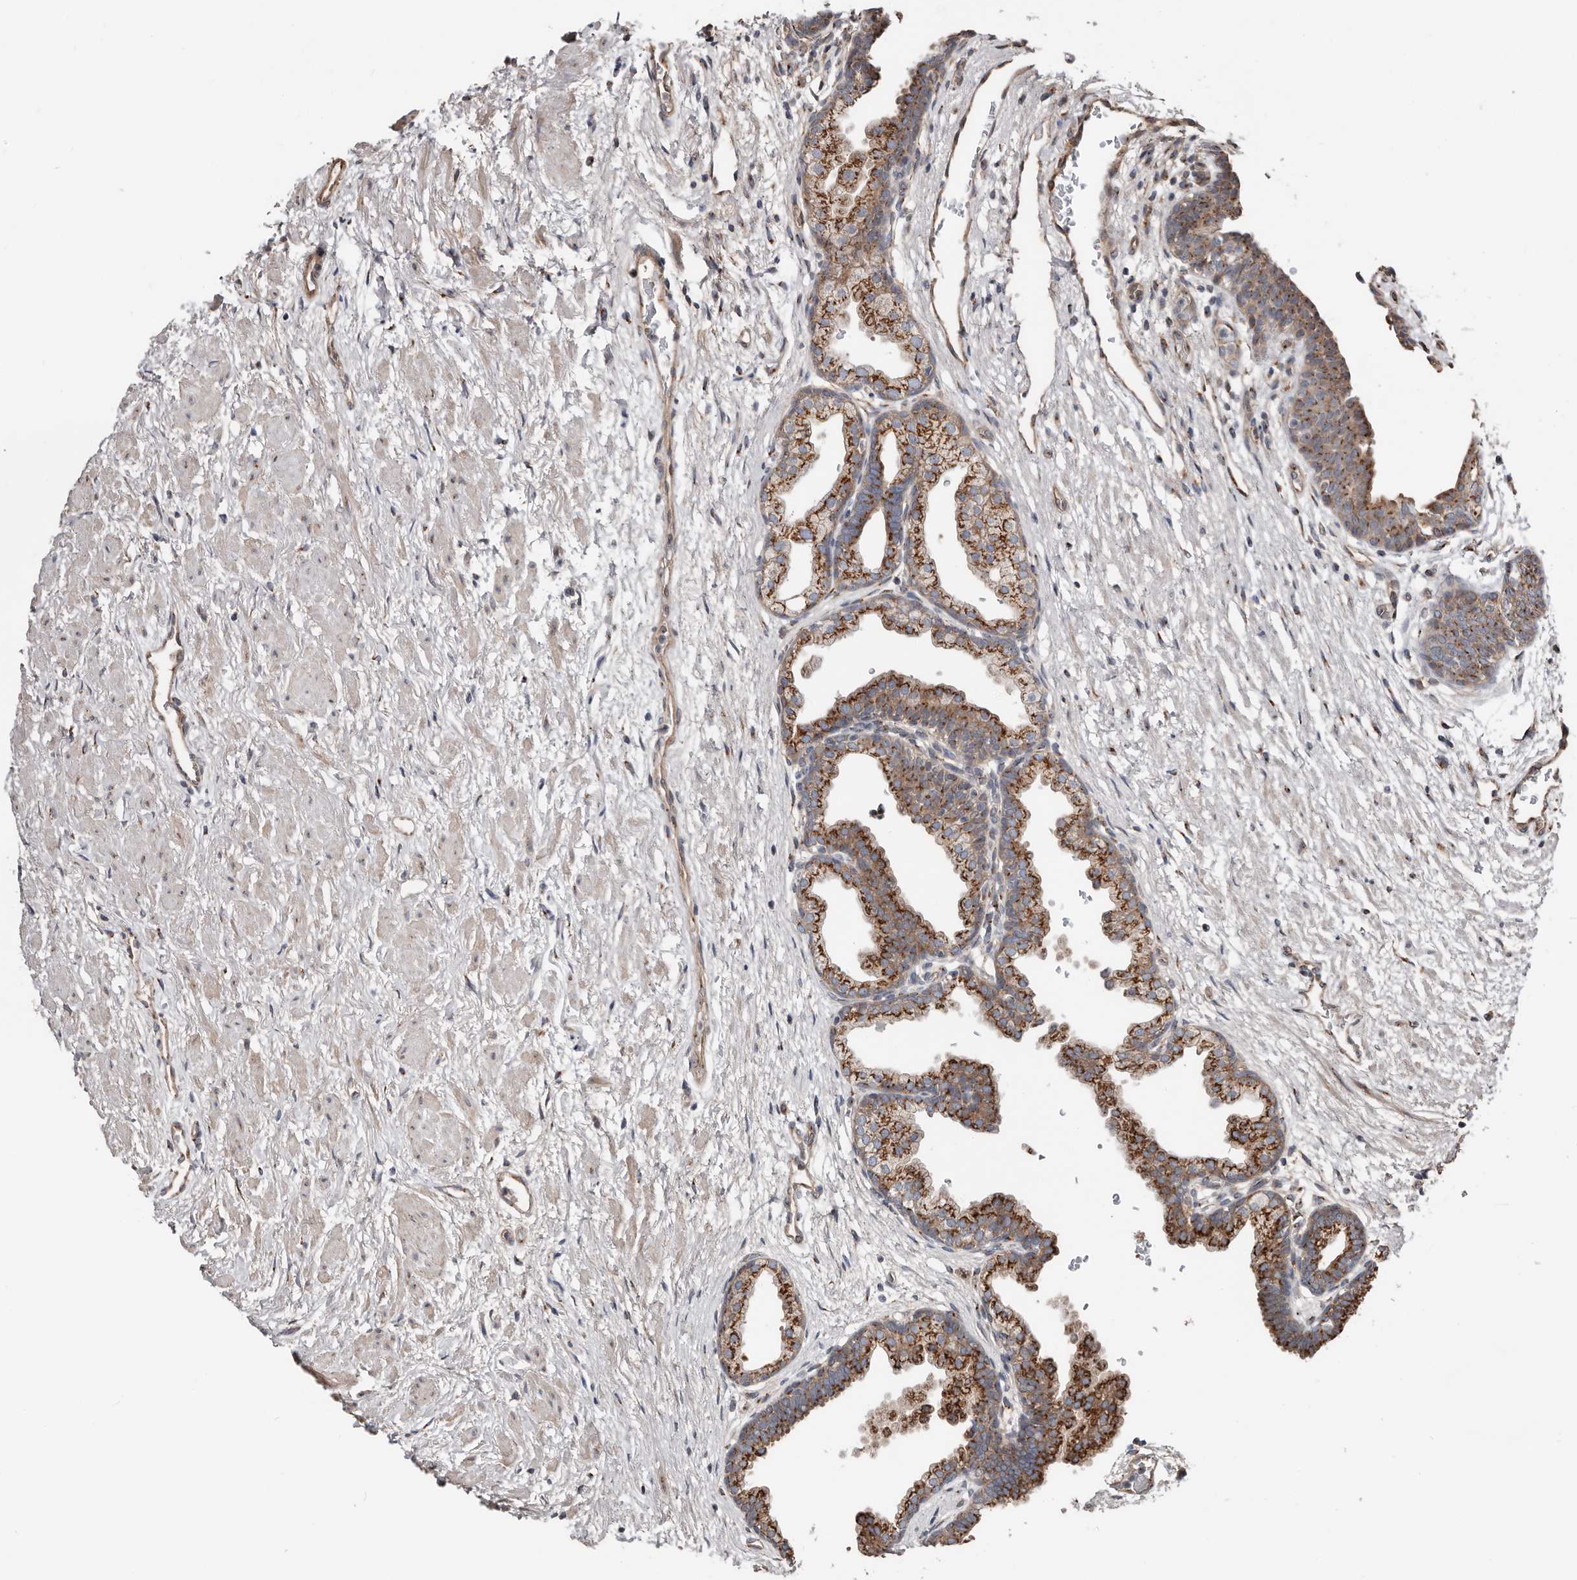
{"staining": {"intensity": "strong", "quantity": ">75%", "location": "cytoplasmic/membranous"}, "tissue": "prostate", "cell_type": "Glandular cells", "image_type": "normal", "snomed": [{"axis": "morphology", "description": "Normal tissue, NOS"}, {"axis": "topography", "description": "Prostate"}], "caption": "There is high levels of strong cytoplasmic/membranous expression in glandular cells of benign prostate, as demonstrated by immunohistochemical staining (brown color).", "gene": "COG1", "patient": {"sex": "male", "age": 48}}